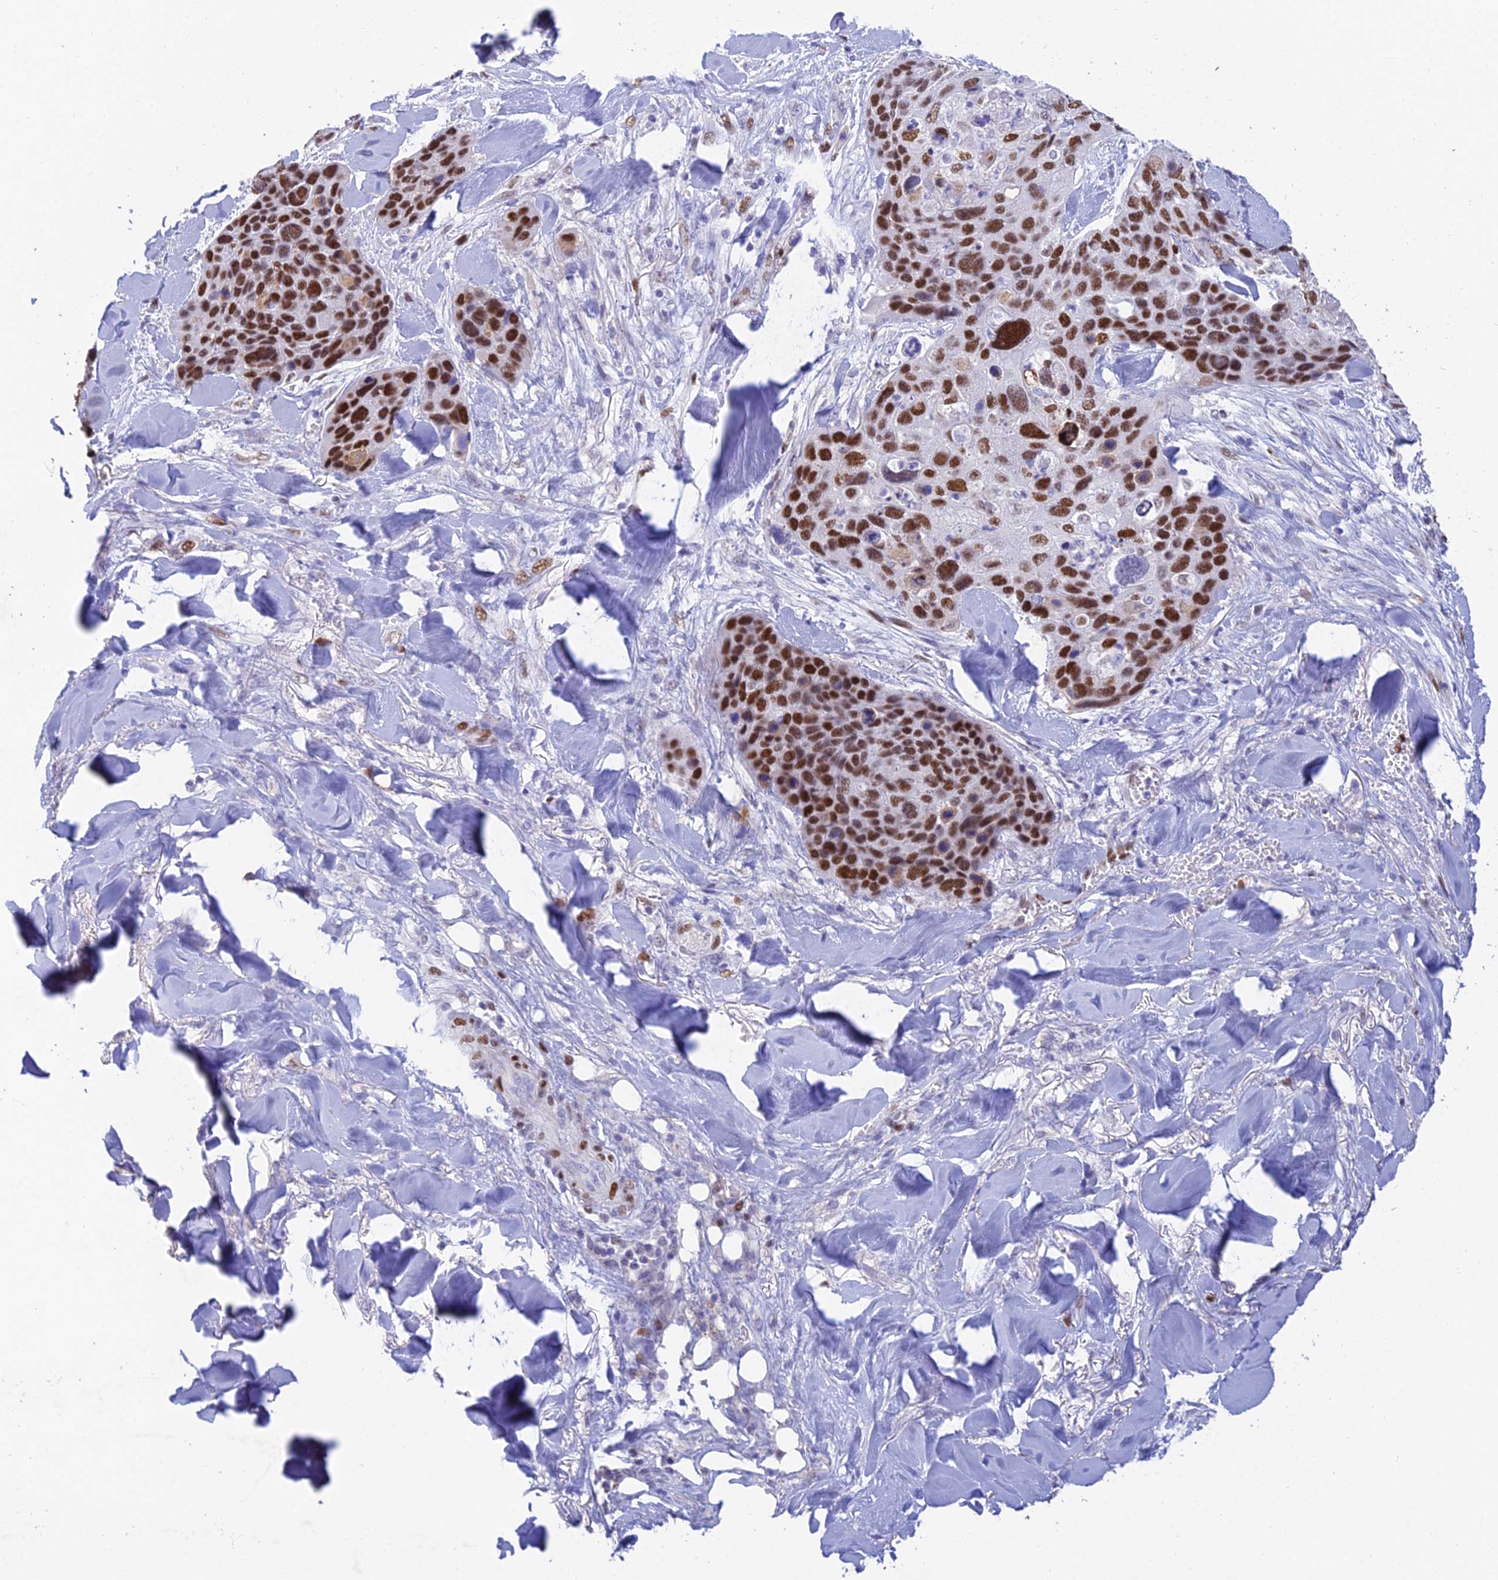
{"staining": {"intensity": "strong", "quantity": ">75%", "location": "nuclear"}, "tissue": "skin cancer", "cell_type": "Tumor cells", "image_type": "cancer", "snomed": [{"axis": "morphology", "description": "Basal cell carcinoma"}, {"axis": "topography", "description": "Skin"}], "caption": "Immunohistochemical staining of skin basal cell carcinoma reveals strong nuclear protein staining in about >75% of tumor cells.", "gene": "MCM2", "patient": {"sex": "female", "age": 74}}